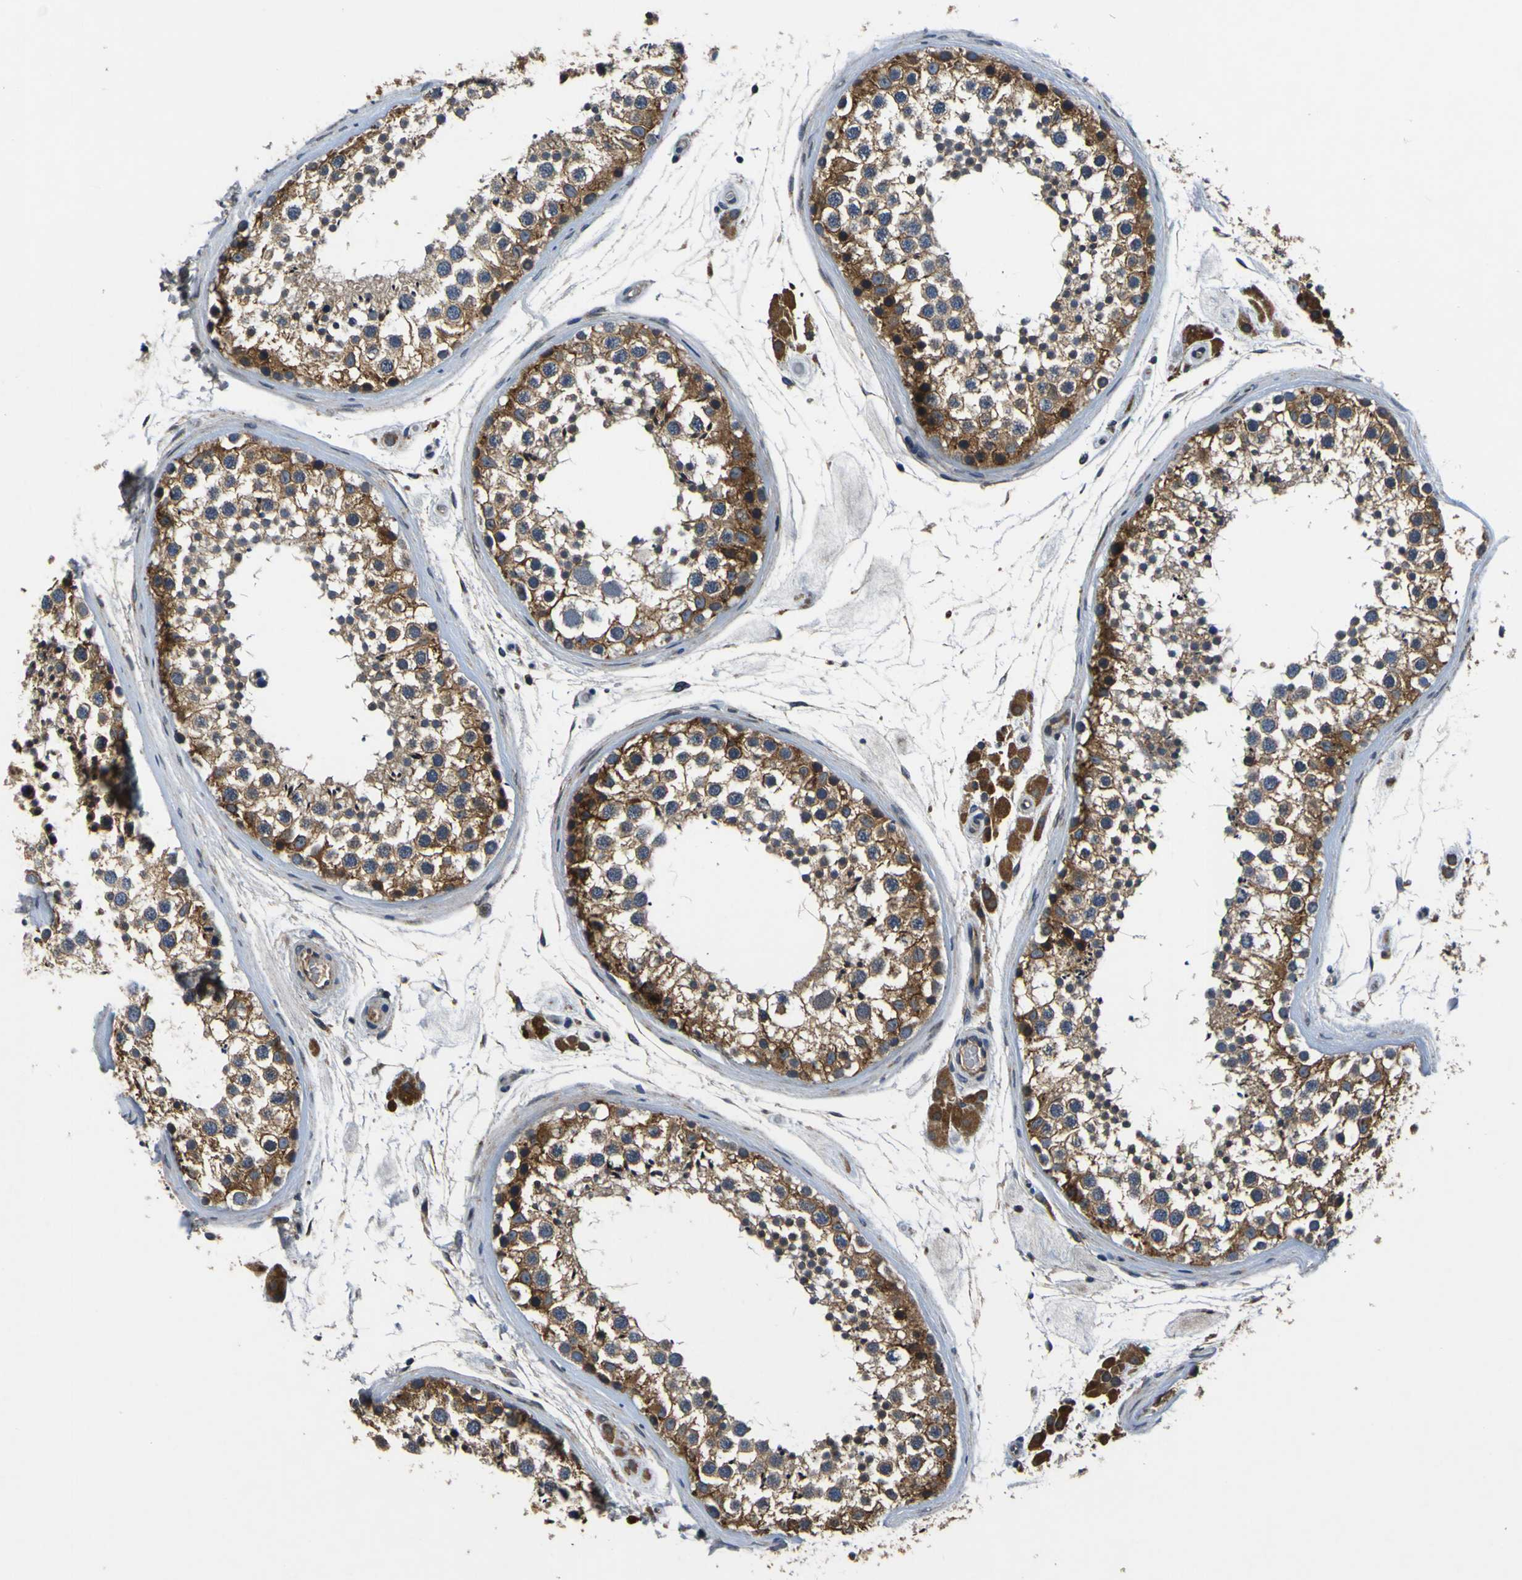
{"staining": {"intensity": "moderate", "quantity": ">75%", "location": "cytoplasmic/membranous"}, "tissue": "testis", "cell_type": "Cells in seminiferous ducts", "image_type": "normal", "snomed": [{"axis": "morphology", "description": "Normal tissue, NOS"}, {"axis": "topography", "description": "Testis"}], "caption": "Protein staining of unremarkable testis demonstrates moderate cytoplasmic/membranous staining in approximately >75% of cells in seminiferous ducts.", "gene": "EPHB4", "patient": {"sex": "male", "age": 46}}